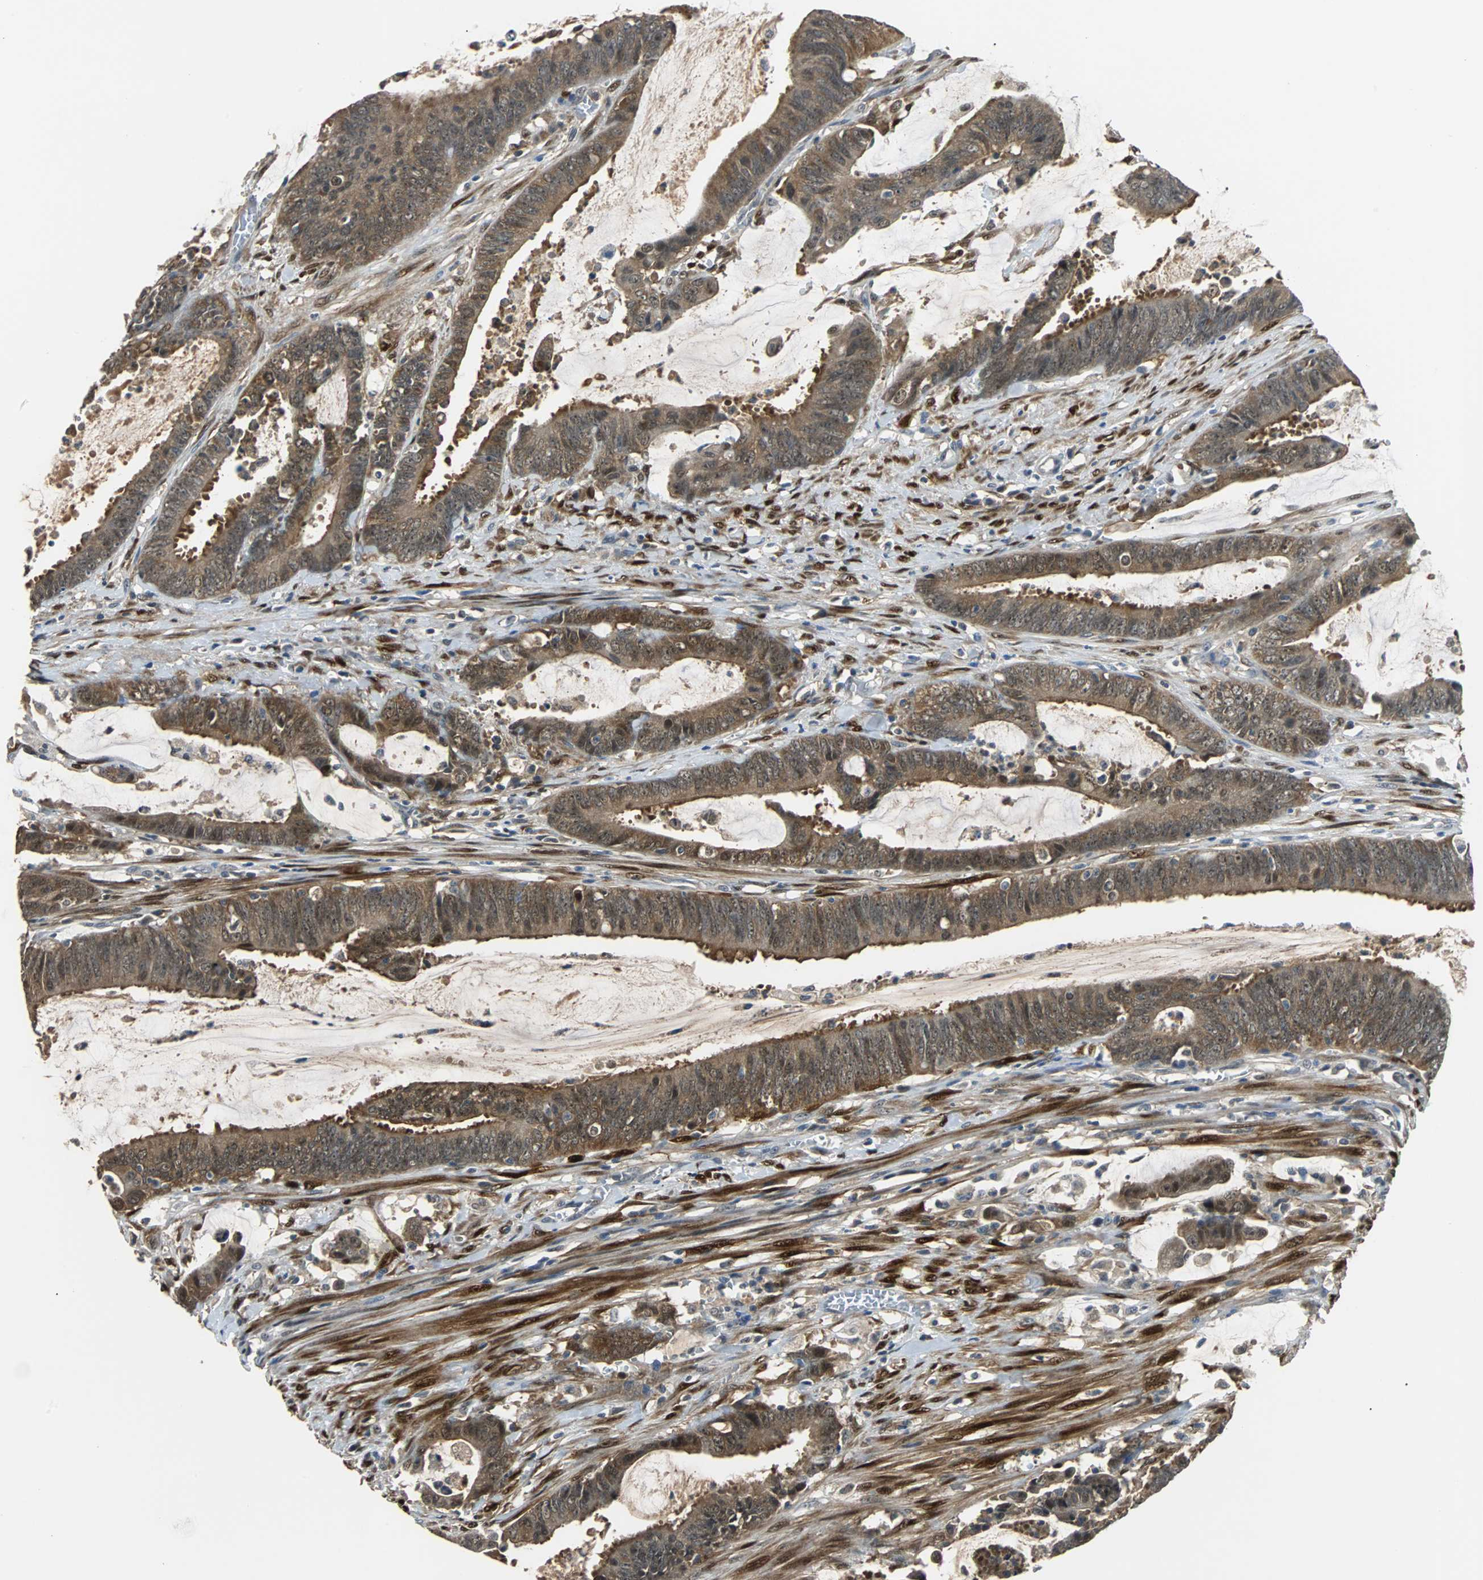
{"staining": {"intensity": "moderate", "quantity": ">75%", "location": "cytoplasmic/membranous,nuclear"}, "tissue": "colorectal cancer", "cell_type": "Tumor cells", "image_type": "cancer", "snomed": [{"axis": "morphology", "description": "Adenocarcinoma, NOS"}, {"axis": "topography", "description": "Rectum"}], "caption": "Human colorectal cancer stained with a protein marker displays moderate staining in tumor cells.", "gene": "FHL2", "patient": {"sex": "female", "age": 66}}